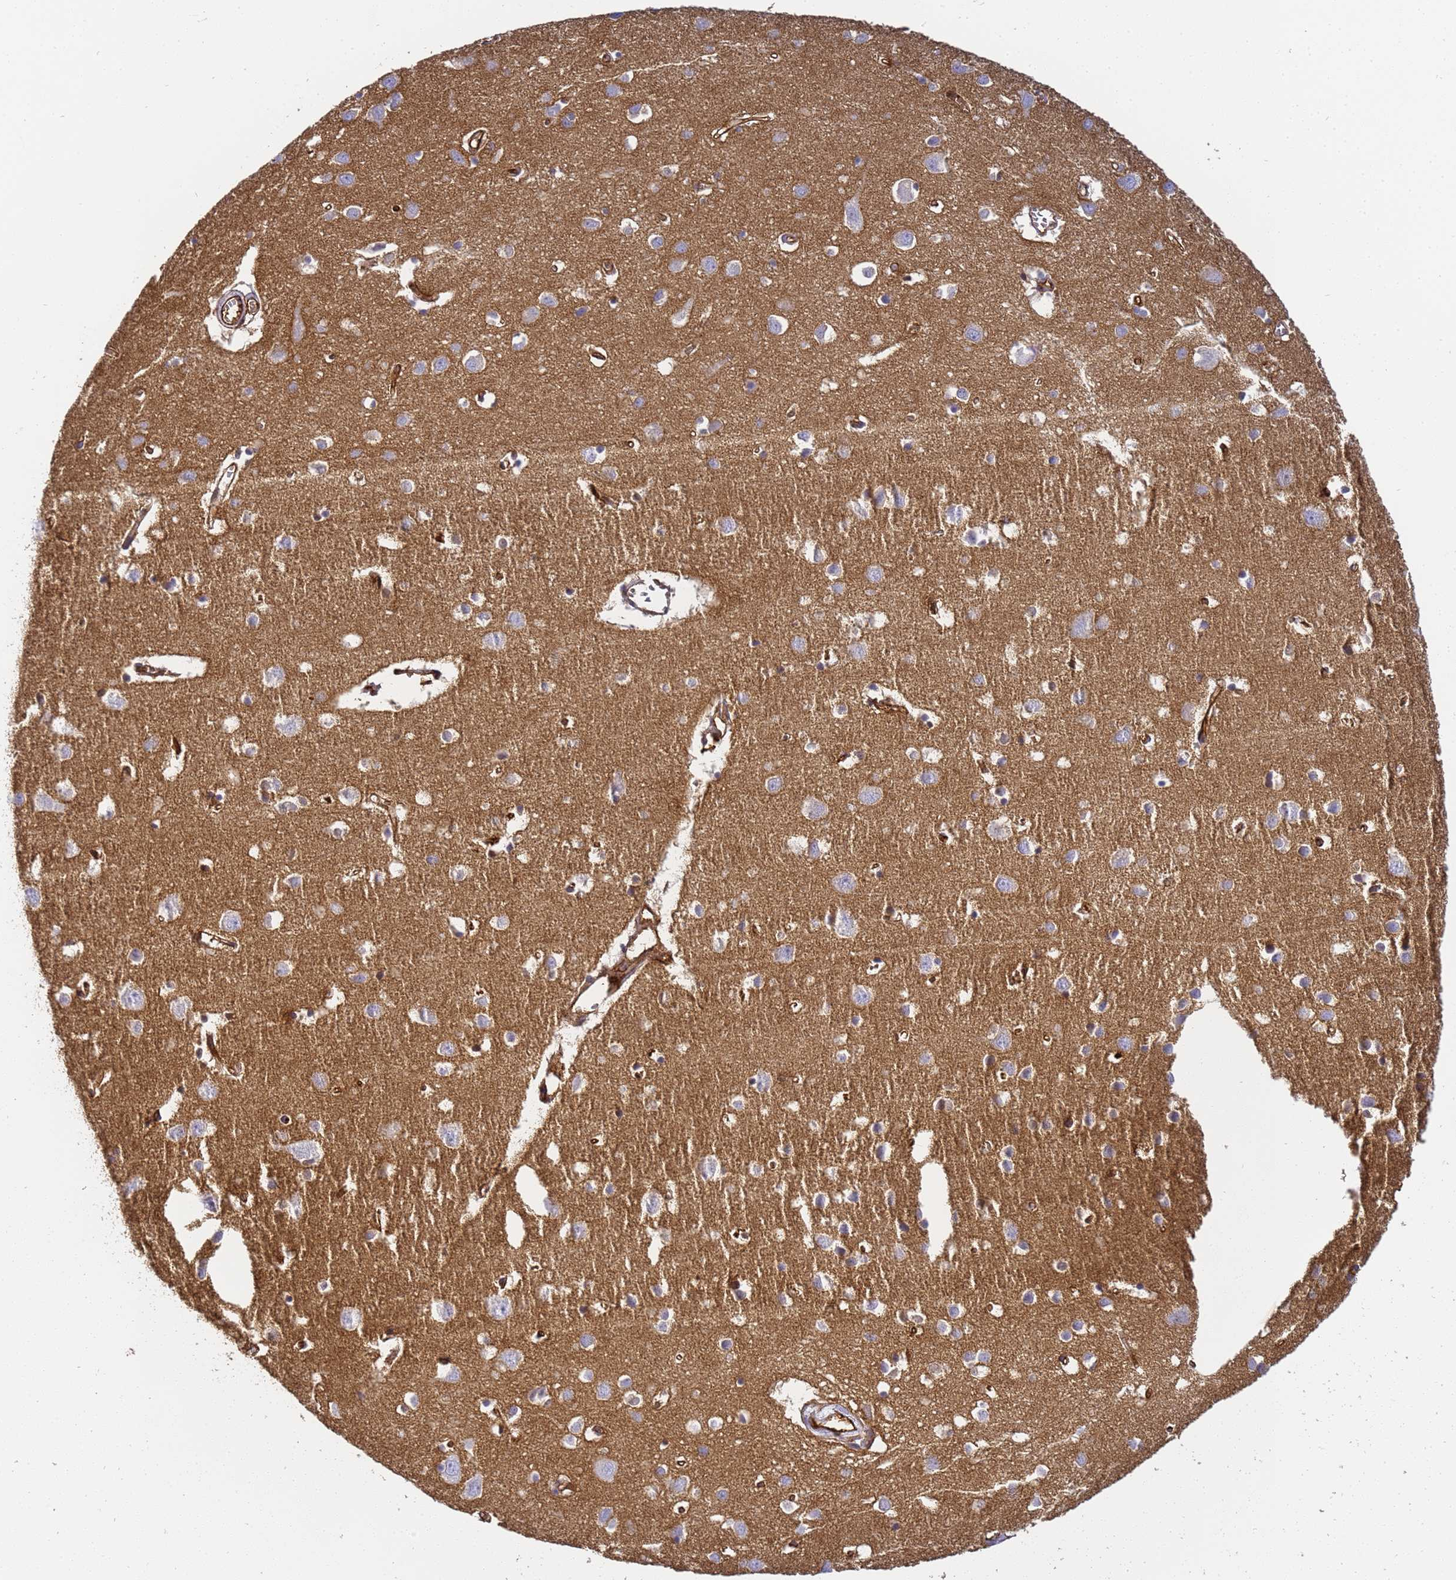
{"staining": {"intensity": "strong", "quantity": "25%-75%", "location": "cytoplasmic/membranous"}, "tissue": "cerebral cortex", "cell_type": "Endothelial cells", "image_type": "normal", "snomed": [{"axis": "morphology", "description": "Normal tissue, NOS"}, {"axis": "topography", "description": "Cerebral cortex"}], "caption": "Protein staining exhibits strong cytoplasmic/membranous staining in approximately 25%-75% of endothelial cells in benign cerebral cortex.", "gene": "GON4L", "patient": {"sex": "female", "age": 64}}